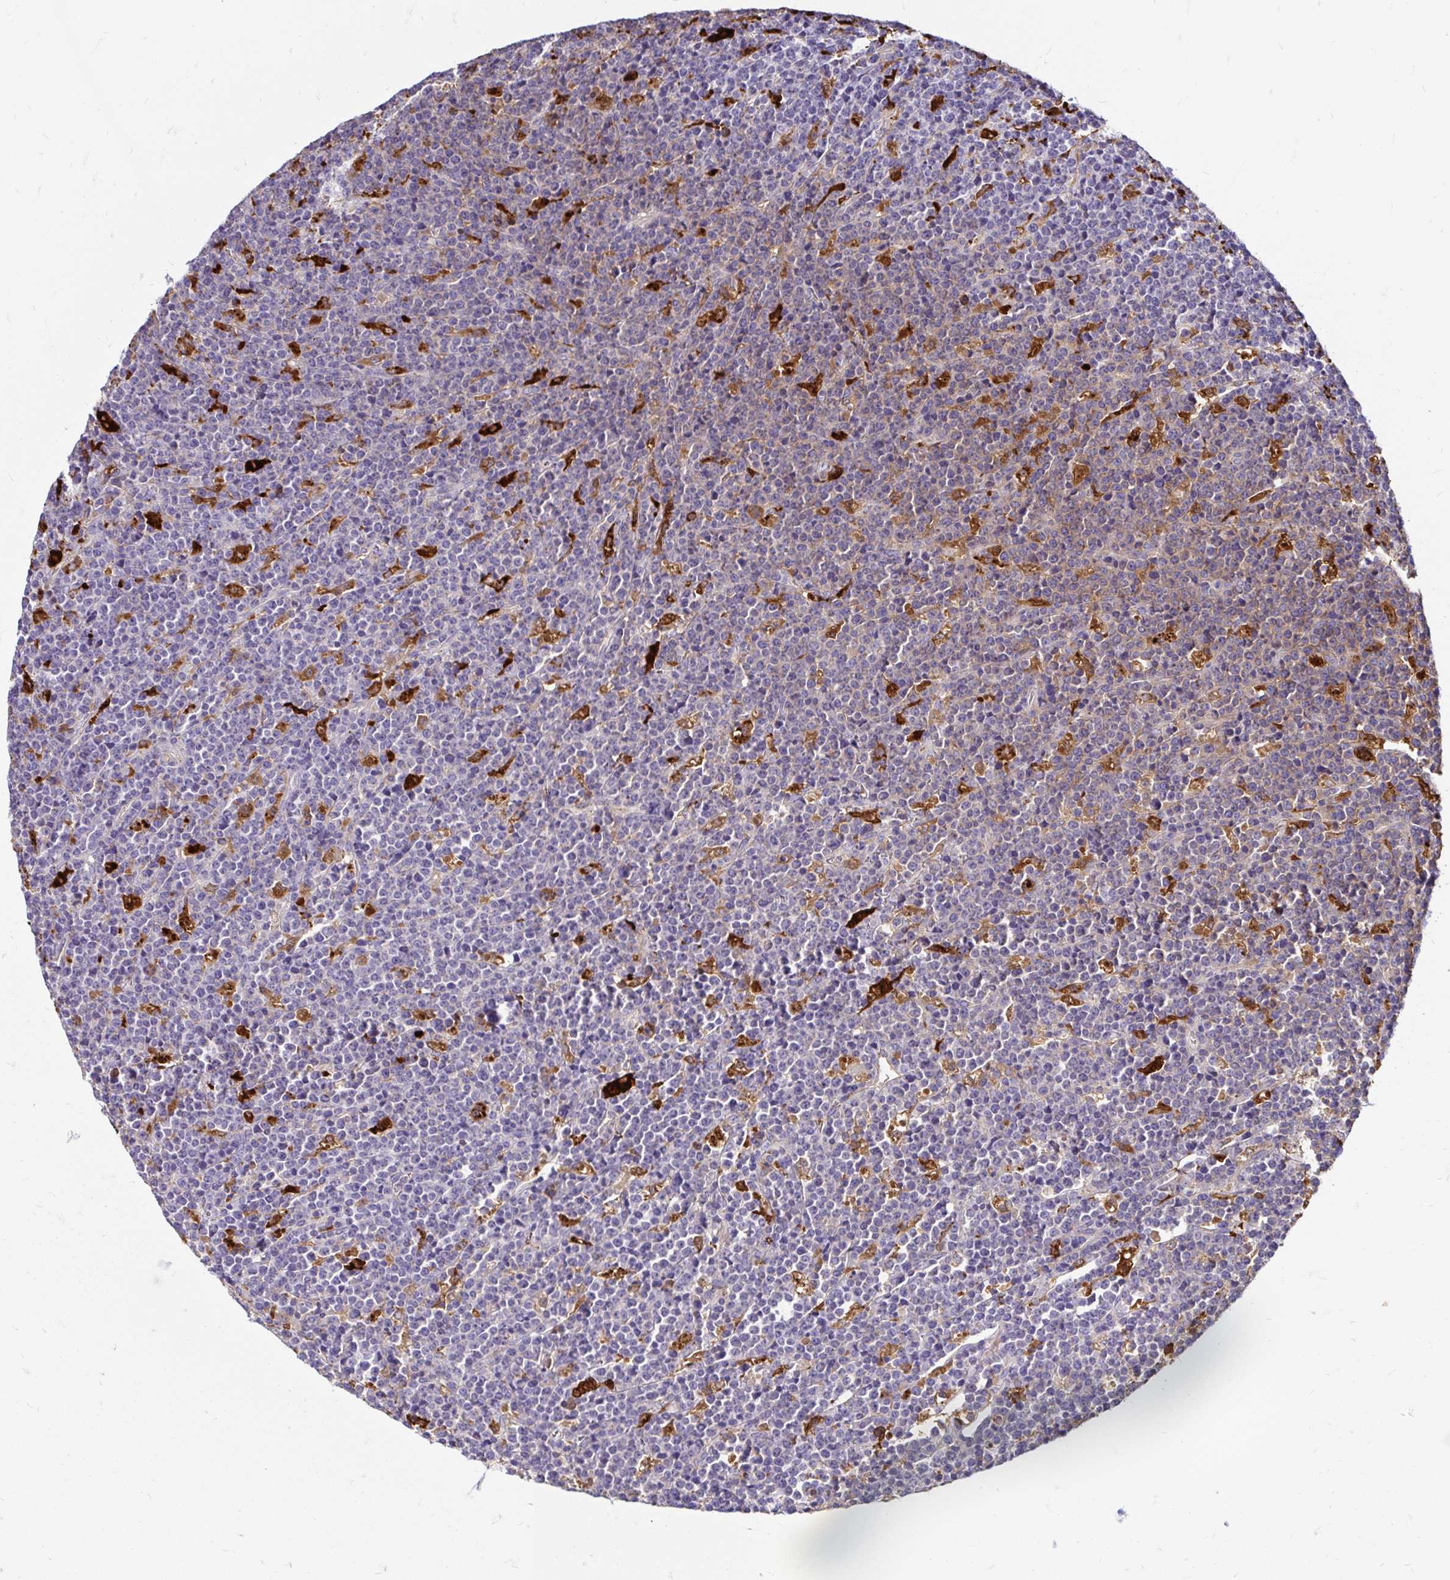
{"staining": {"intensity": "negative", "quantity": "none", "location": "none"}, "tissue": "lymphoma", "cell_type": "Tumor cells", "image_type": "cancer", "snomed": [{"axis": "morphology", "description": "Malignant lymphoma, non-Hodgkin's type, High grade"}, {"axis": "topography", "description": "Ovary"}], "caption": "DAB immunohistochemical staining of human lymphoma demonstrates no significant staining in tumor cells.", "gene": "FUCA1", "patient": {"sex": "female", "age": 56}}